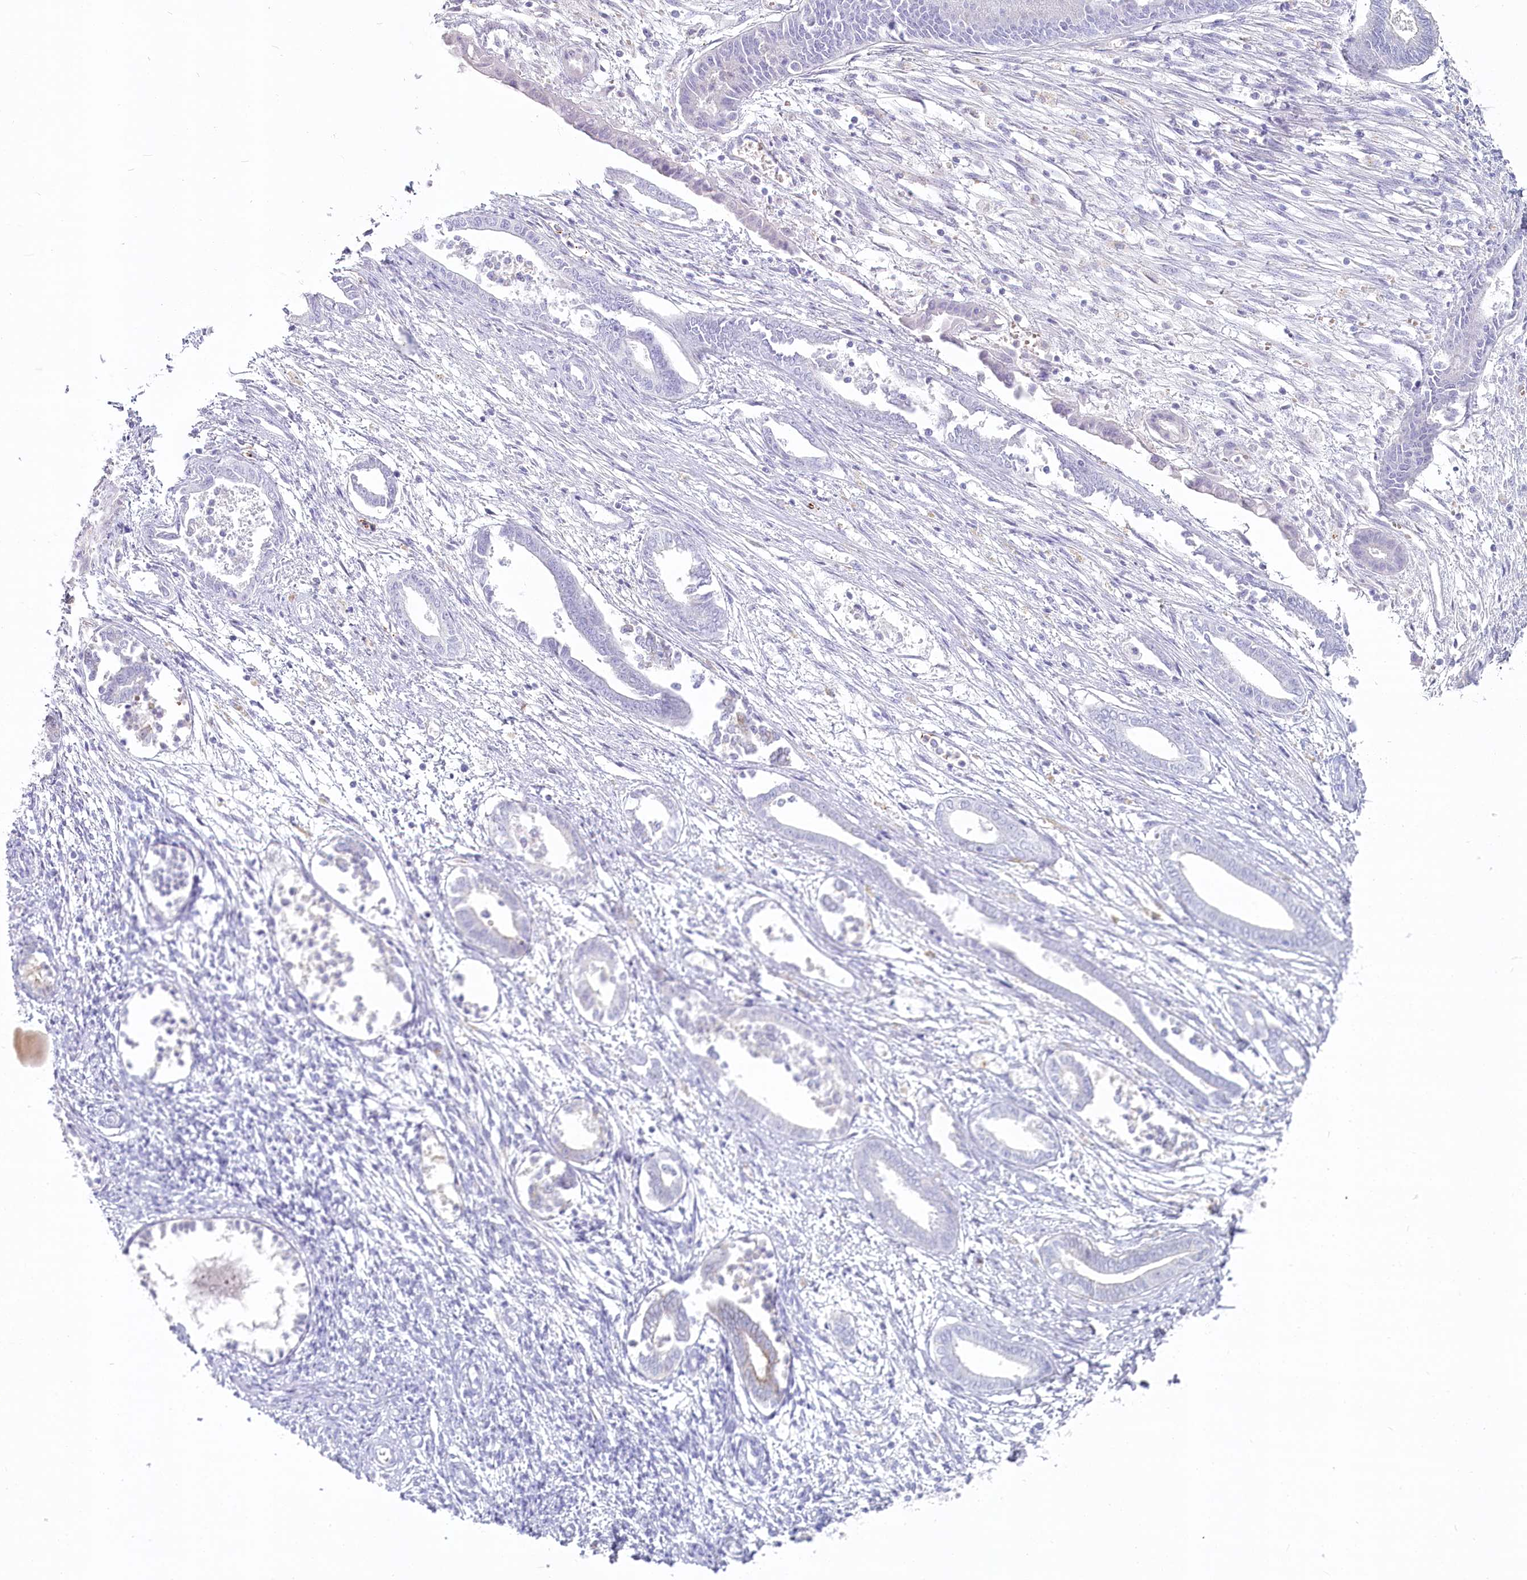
{"staining": {"intensity": "negative", "quantity": "none", "location": "none"}, "tissue": "endometrium", "cell_type": "Cells in endometrial stroma", "image_type": "normal", "snomed": [{"axis": "morphology", "description": "Normal tissue, NOS"}, {"axis": "topography", "description": "Endometrium"}], "caption": "Cells in endometrial stroma are negative for protein expression in benign human endometrium. Nuclei are stained in blue.", "gene": "IFIT5", "patient": {"sex": "female", "age": 56}}